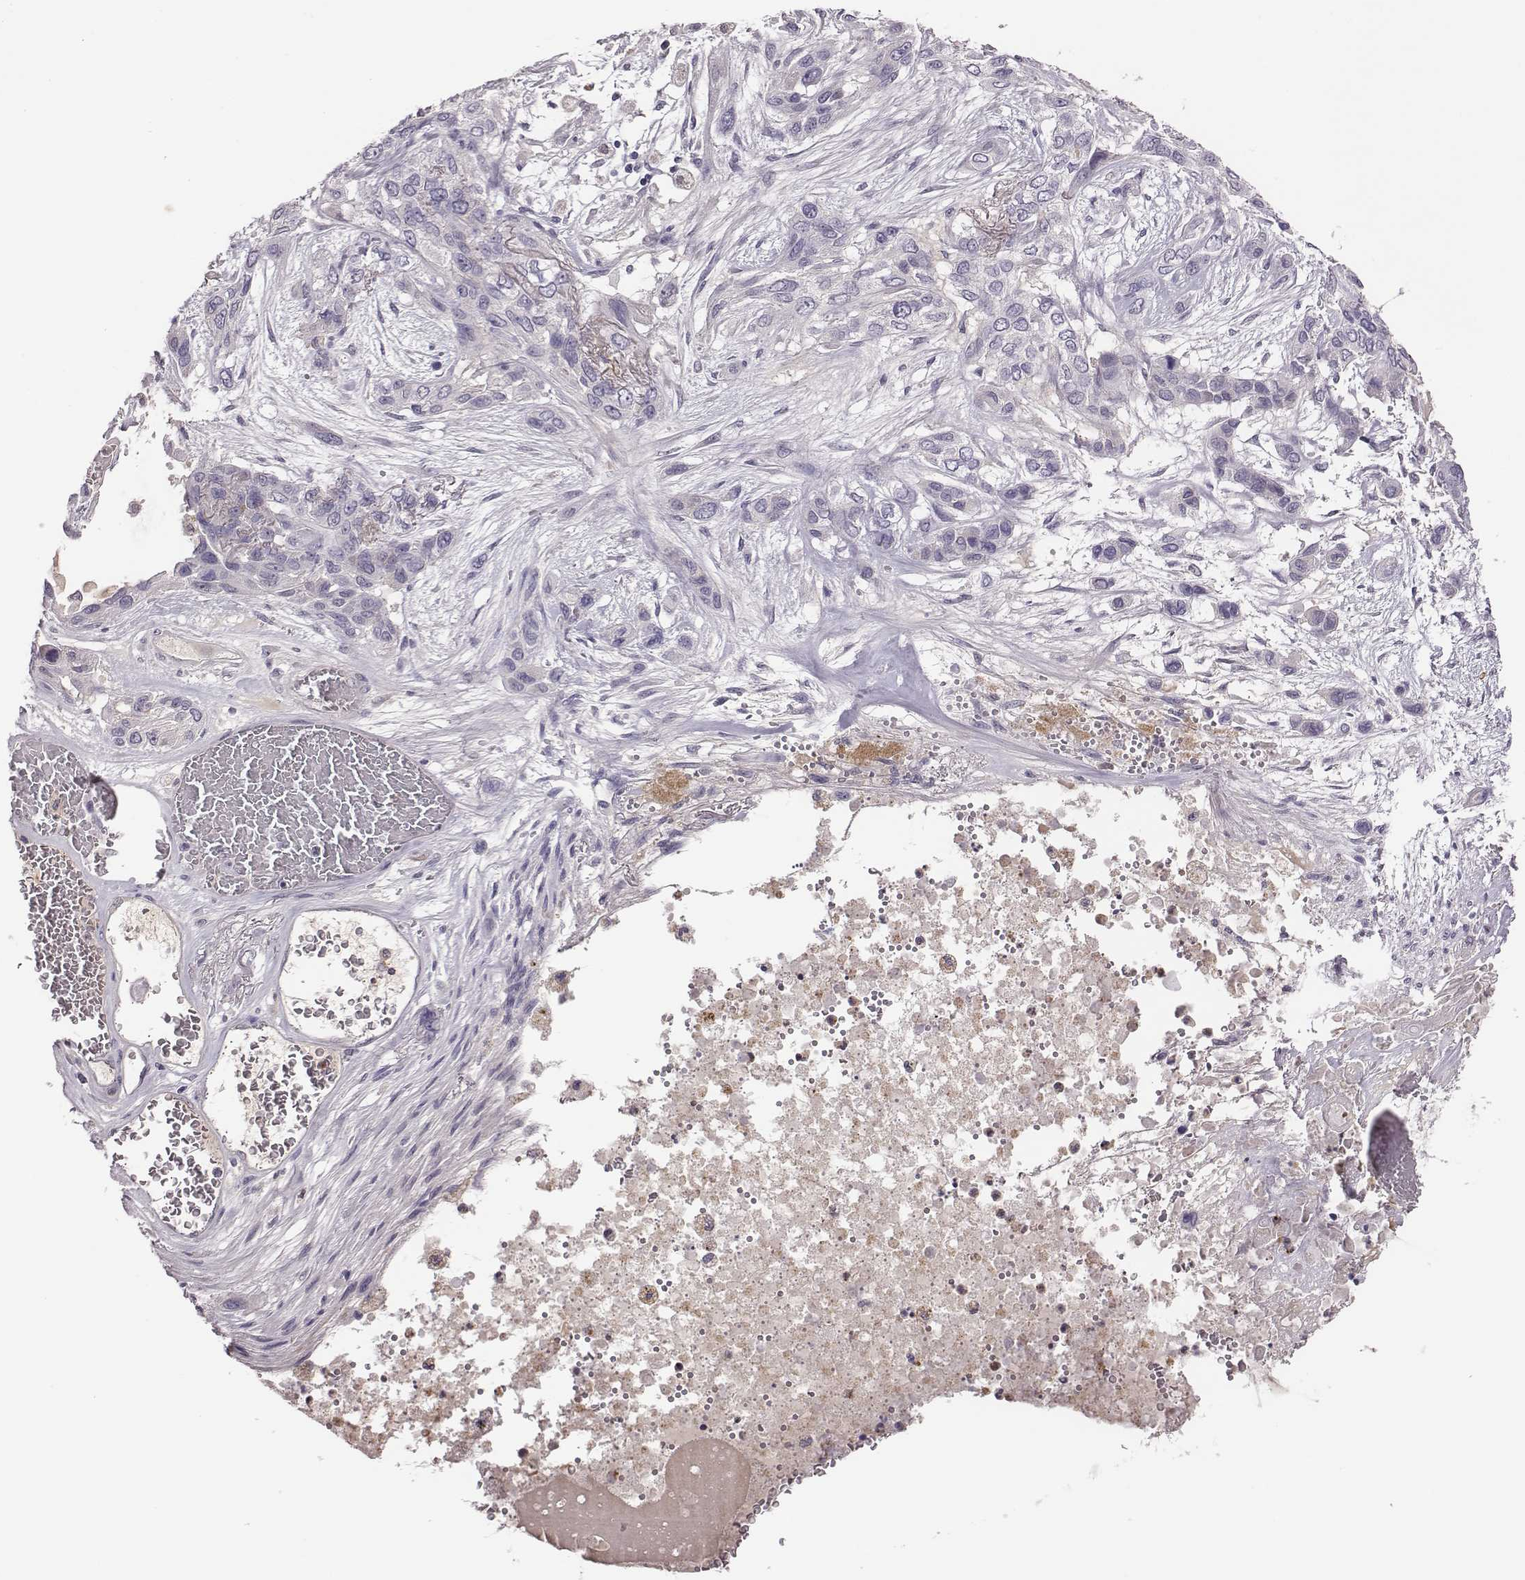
{"staining": {"intensity": "negative", "quantity": "none", "location": "none"}, "tissue": "lung cancer", "cell_type": "Tumor cells", "image_type": "cancer", "snomed": [{"axis": "morphology", "description": "Squamous cell carcinoma, NOS"}, {"axis": "topography", "description": "Lung"}], "caption": "Immunohistochemistry image of neoplastic tissue: lung squamous cell carcinoma stained with DAB reveals no significant protein positivity in tumor cells. (DAB (3,3'-diaminobenzidine) immunohistochemistry (IHC), high magnification).", "gene": "KMO", "patient": {"sex": "female", "age": 70}}